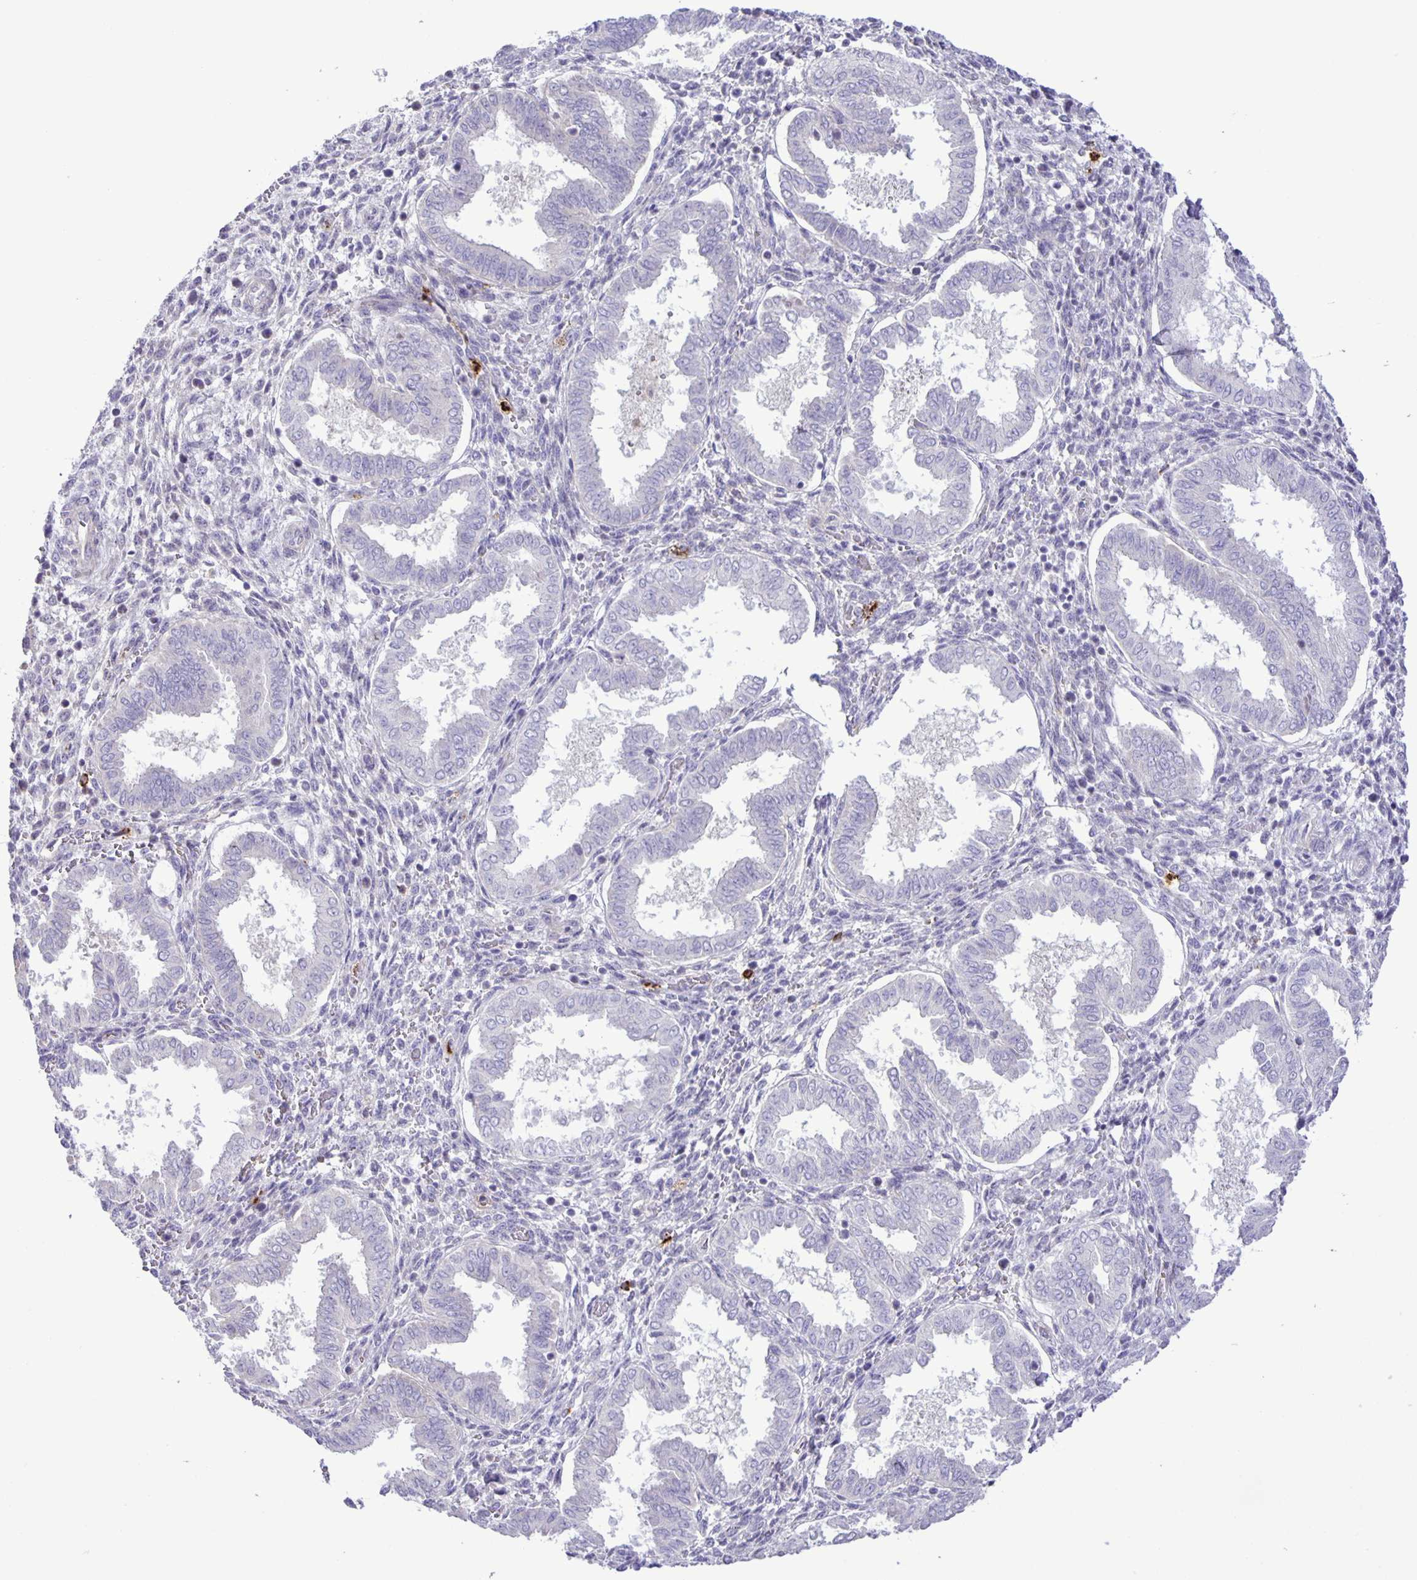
{"staining": {"intensity": "negative", "quantity": "none", "location": "none"}, "tissue": "endometrium", "cell_type": "Cells in endometrial stroma", "image_type": "normal", "snomed": [{"axis": "morphology", "description": "Normal tissue, NOS"}, {"axis": "topography", "description": "Endometrium"}], "caption": "The photomicrograph demonstrates no significant expression in cells in endometrial stroma of endometrium. Brightfield microscopy of immunohistochemistry (IHC) stained with DAB (brown) and hematoxylin (blue), captured at high magnification.", "gene": "ADCK1", "patient": {"sex": "female", "age": 24}}